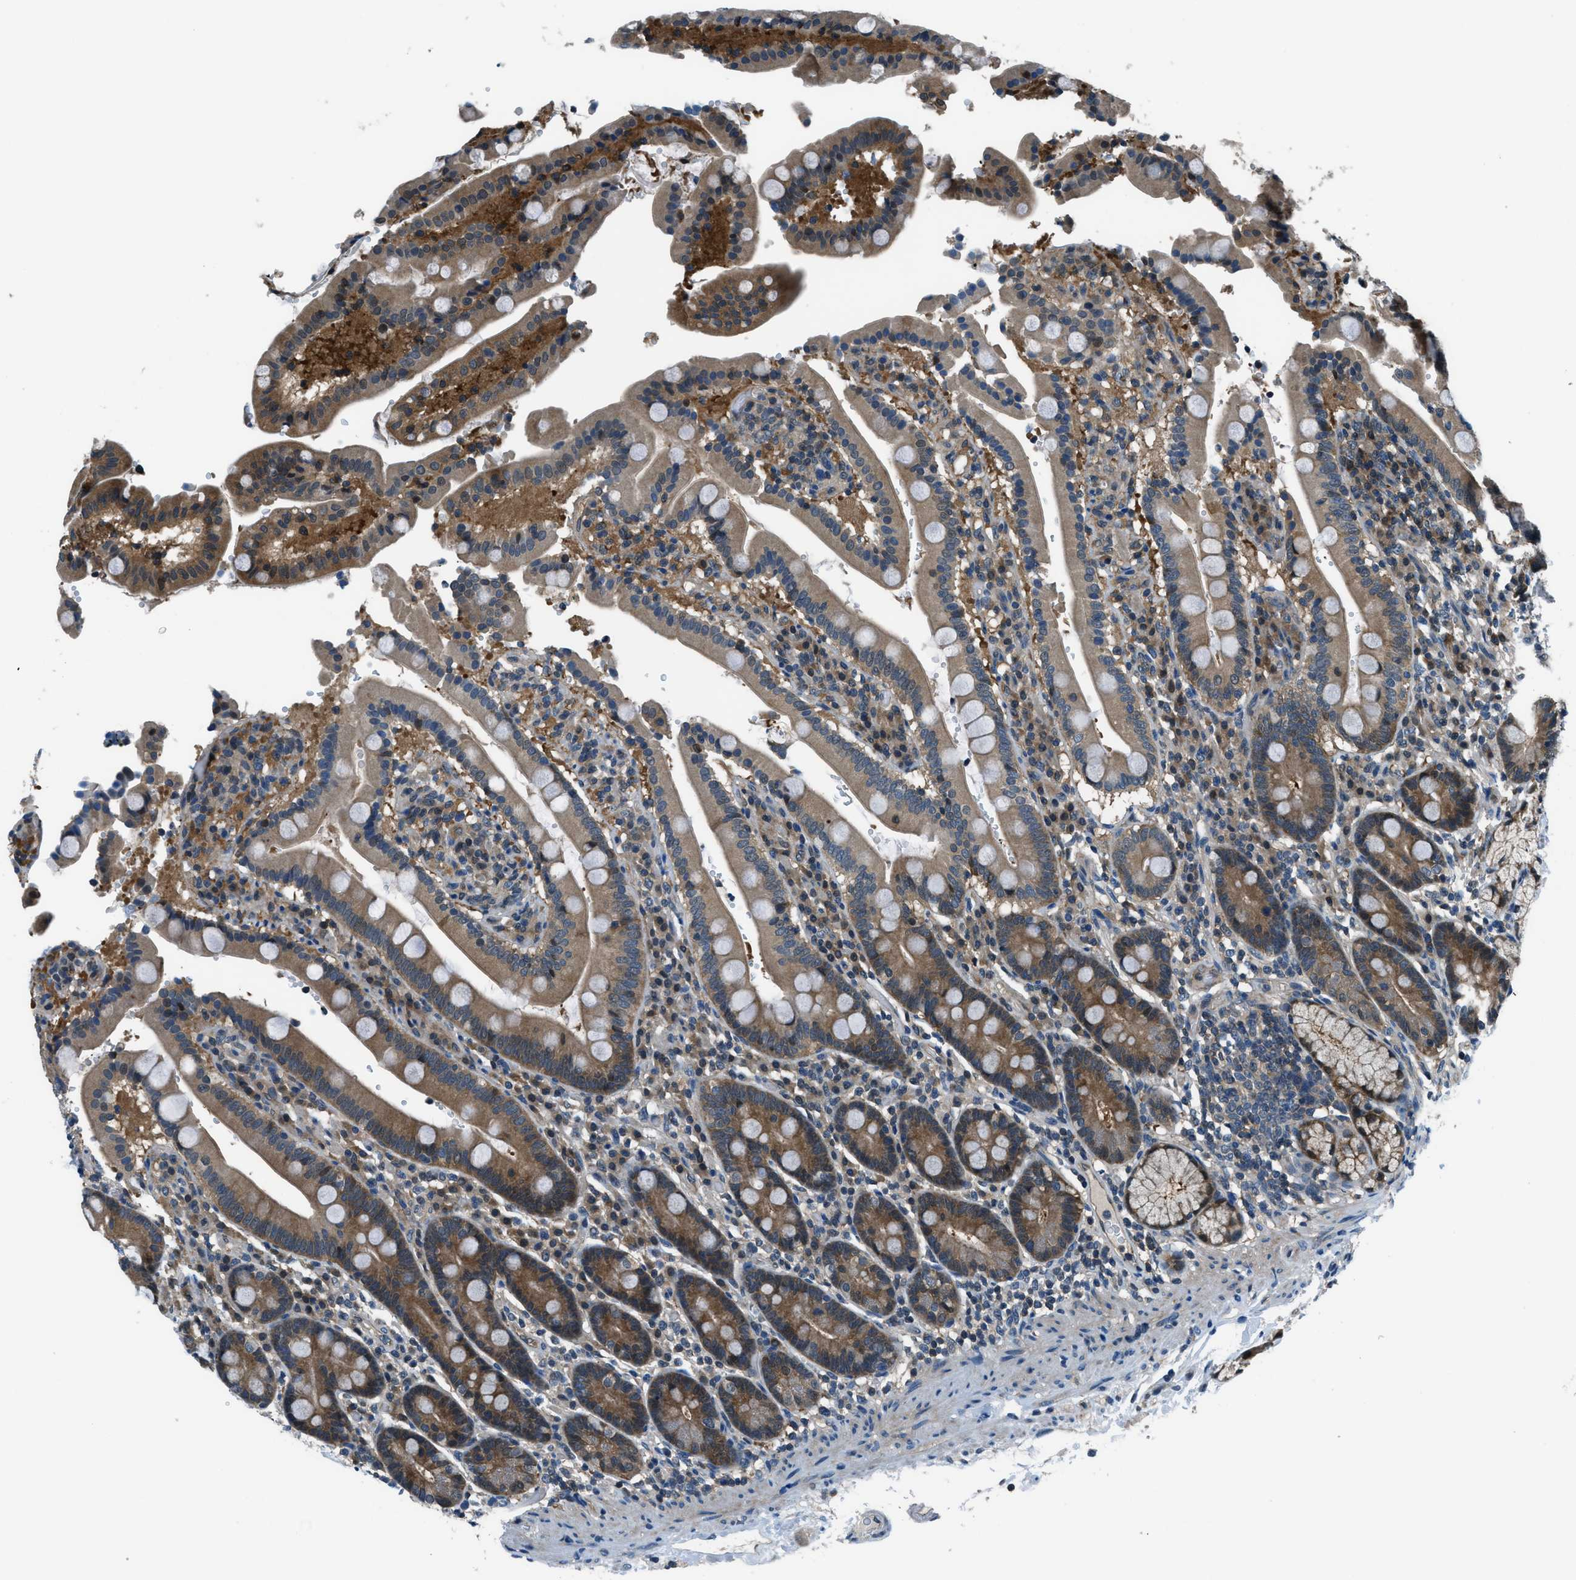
{"staining": {"intensity": "moderate", "quantity": ">75%", "location": "cytoplasmic/membranous"}, "tissue": "duodenum", "cell_type": "Glandular cells", "image_type": "normal", "snomed": [{"axis": "morphology", "description": "Normal tissue, NOS"}, {"axis": "topography", "description": "Small intestine, NOS"}], "caption": "This histopathology image reveals unremarkable duodenum stained with immunohistochemistry to label a protein in brown. The cytoplasmic/membranous of glandular cells show moderate positivity for the protein. Nuclei are counter-stained blue.", "gene": "HEBP2", "patient": {"sex": "female", "age": 71}}